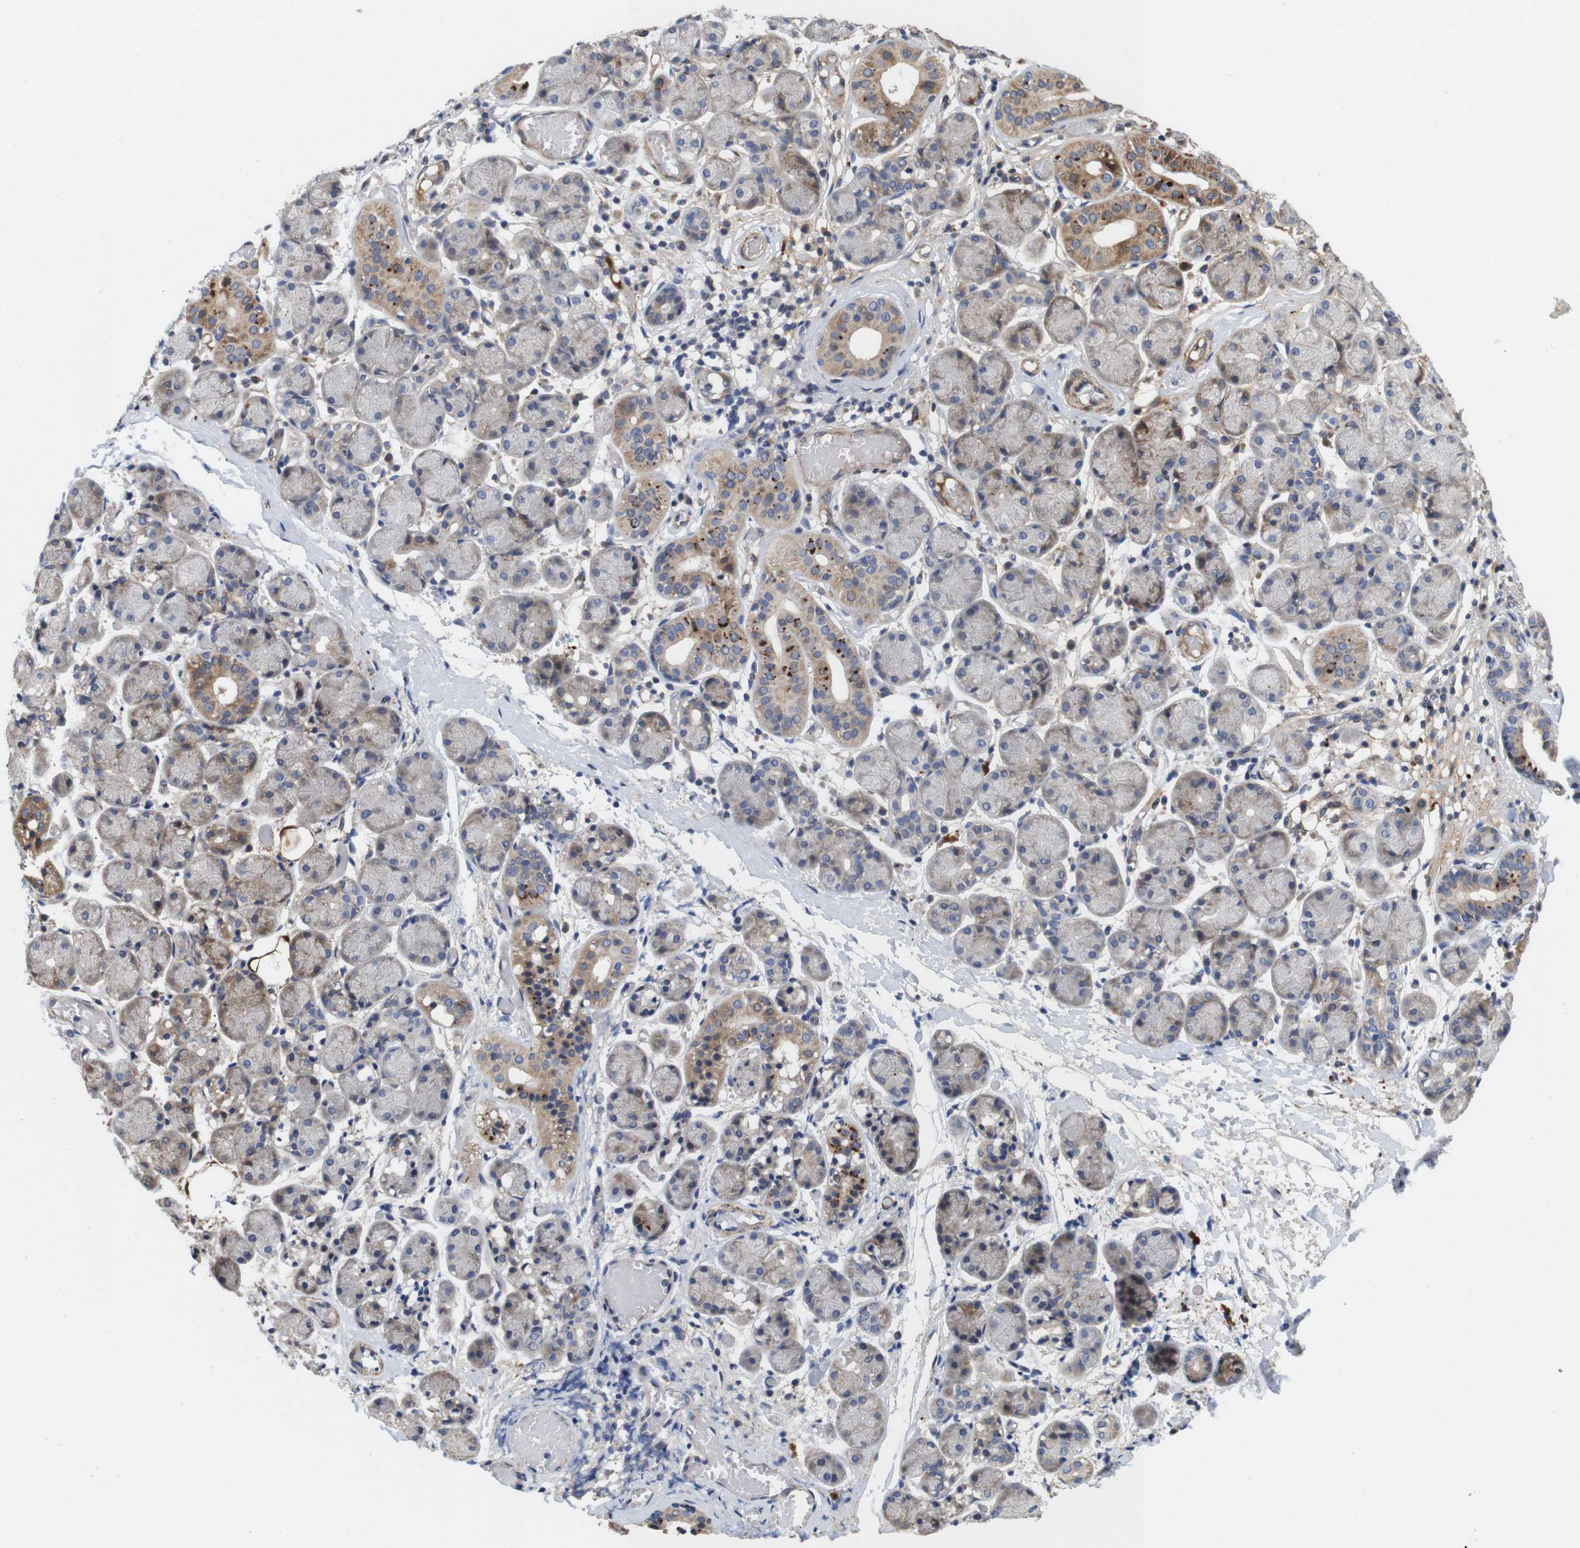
{"staining": {"intensity": "moderate", "quantity": "25%-75%", "location": "cytoplasmic/membranous"}, "tissue": "salivary gland", "cell_type": "Glandular cells", "image_type": "normal", "snomed": [{"axis": "morphology", "description": "Normal tissue, NOS"}, {"axis": "topography", "description": "Salivary gland"}], "caption": "Immunohistochemistry micrograph of benign salivary gland stained for a protein (brown), which reveals medium levels of moderate cytoplasmic/membranous positivity in about 25%-75% of glandular cells.", "gene": "SPRY3", "patient": {"sex": "female", "age": 24}}